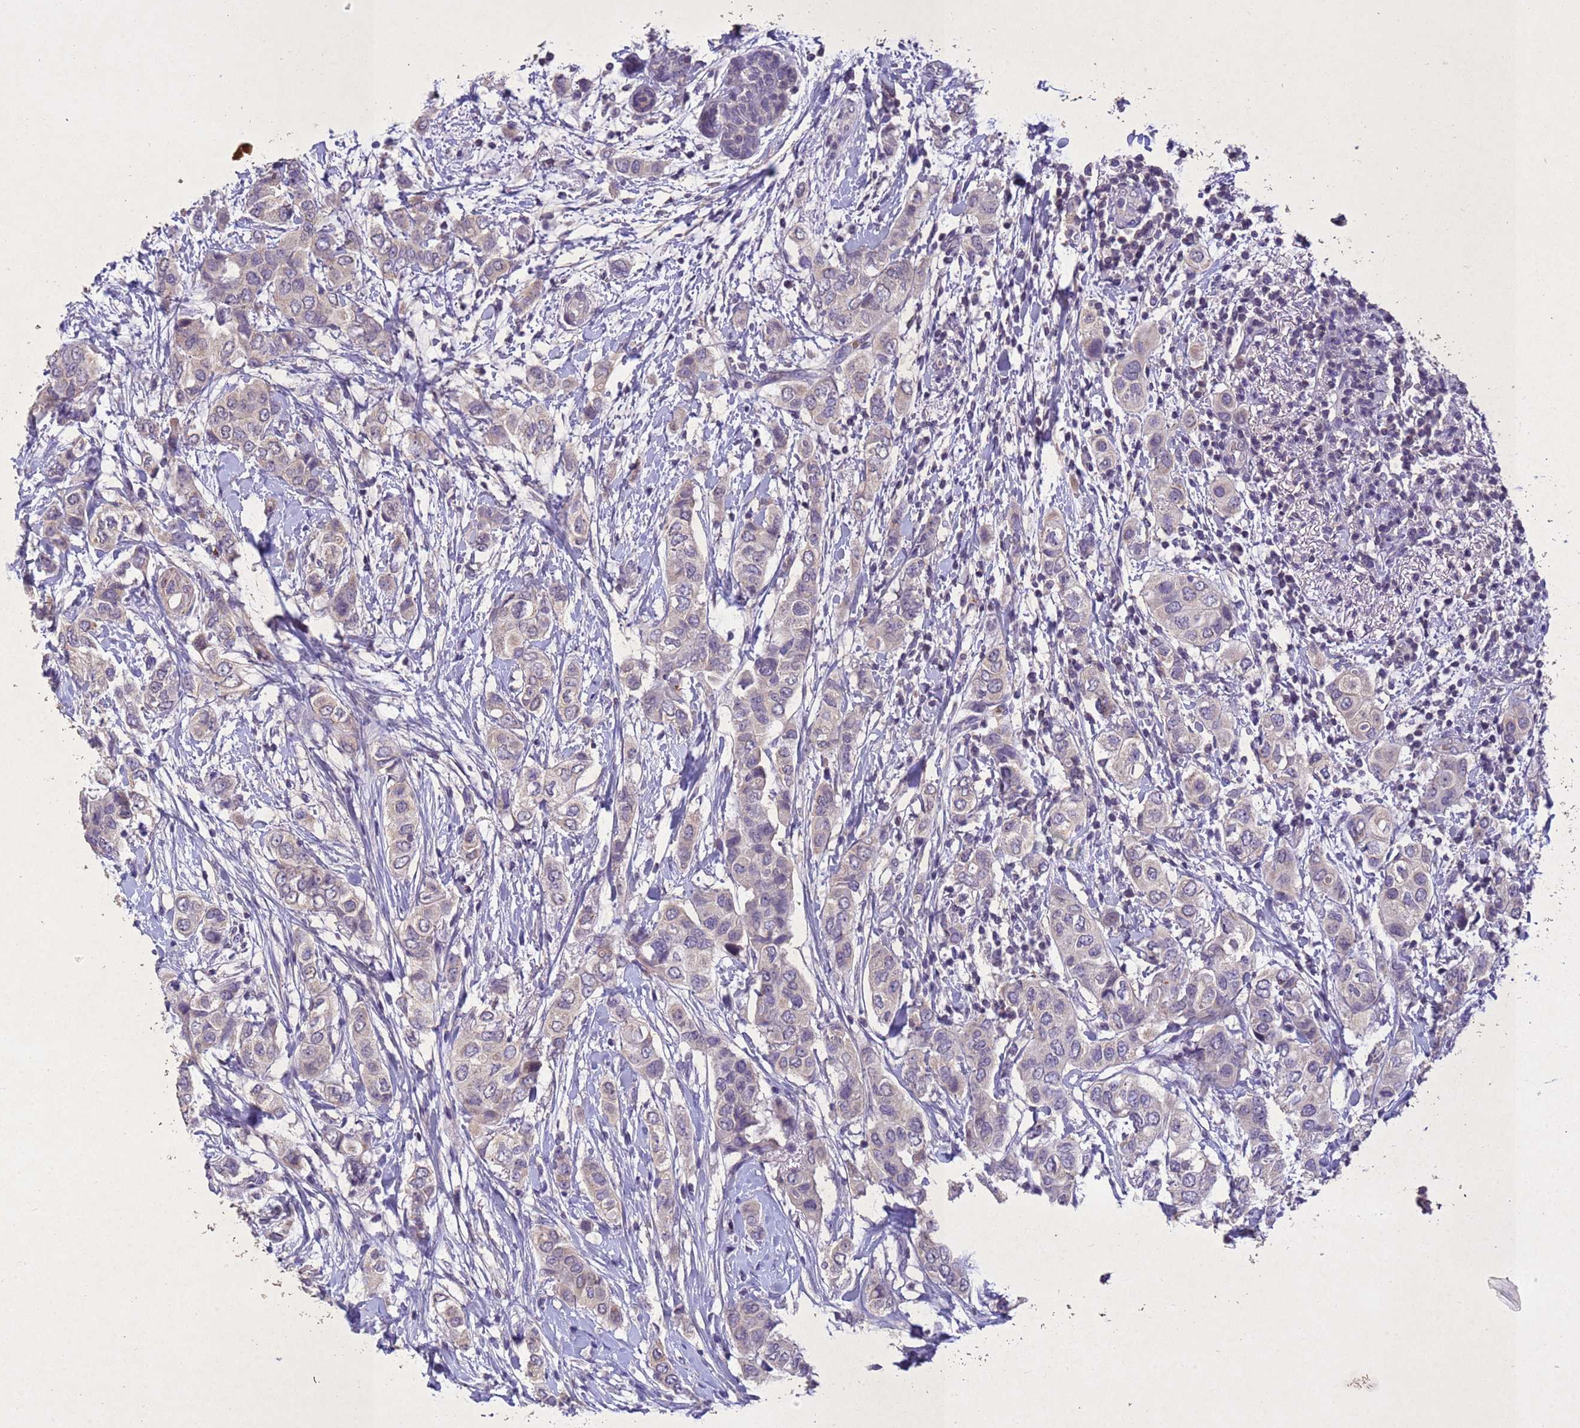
{"staining": {"intensity": "negative", "quantity": "none", "location": "none"}, "tissue": "breast cancer", "cell_type": "Tumor cells", "image_type": "cancer", "snomed": [{"axis": "morphology", "description": "Lobular carcinoma"}, {"axis": "topography", "description": "Breast"}], "caption": "This is an IHC histopathology image of breast cancer (lobular carcinoma). There is no staining in tumor cells.", "gene": "NLRP11", "patient": {"sex": "female", "age": 51}}